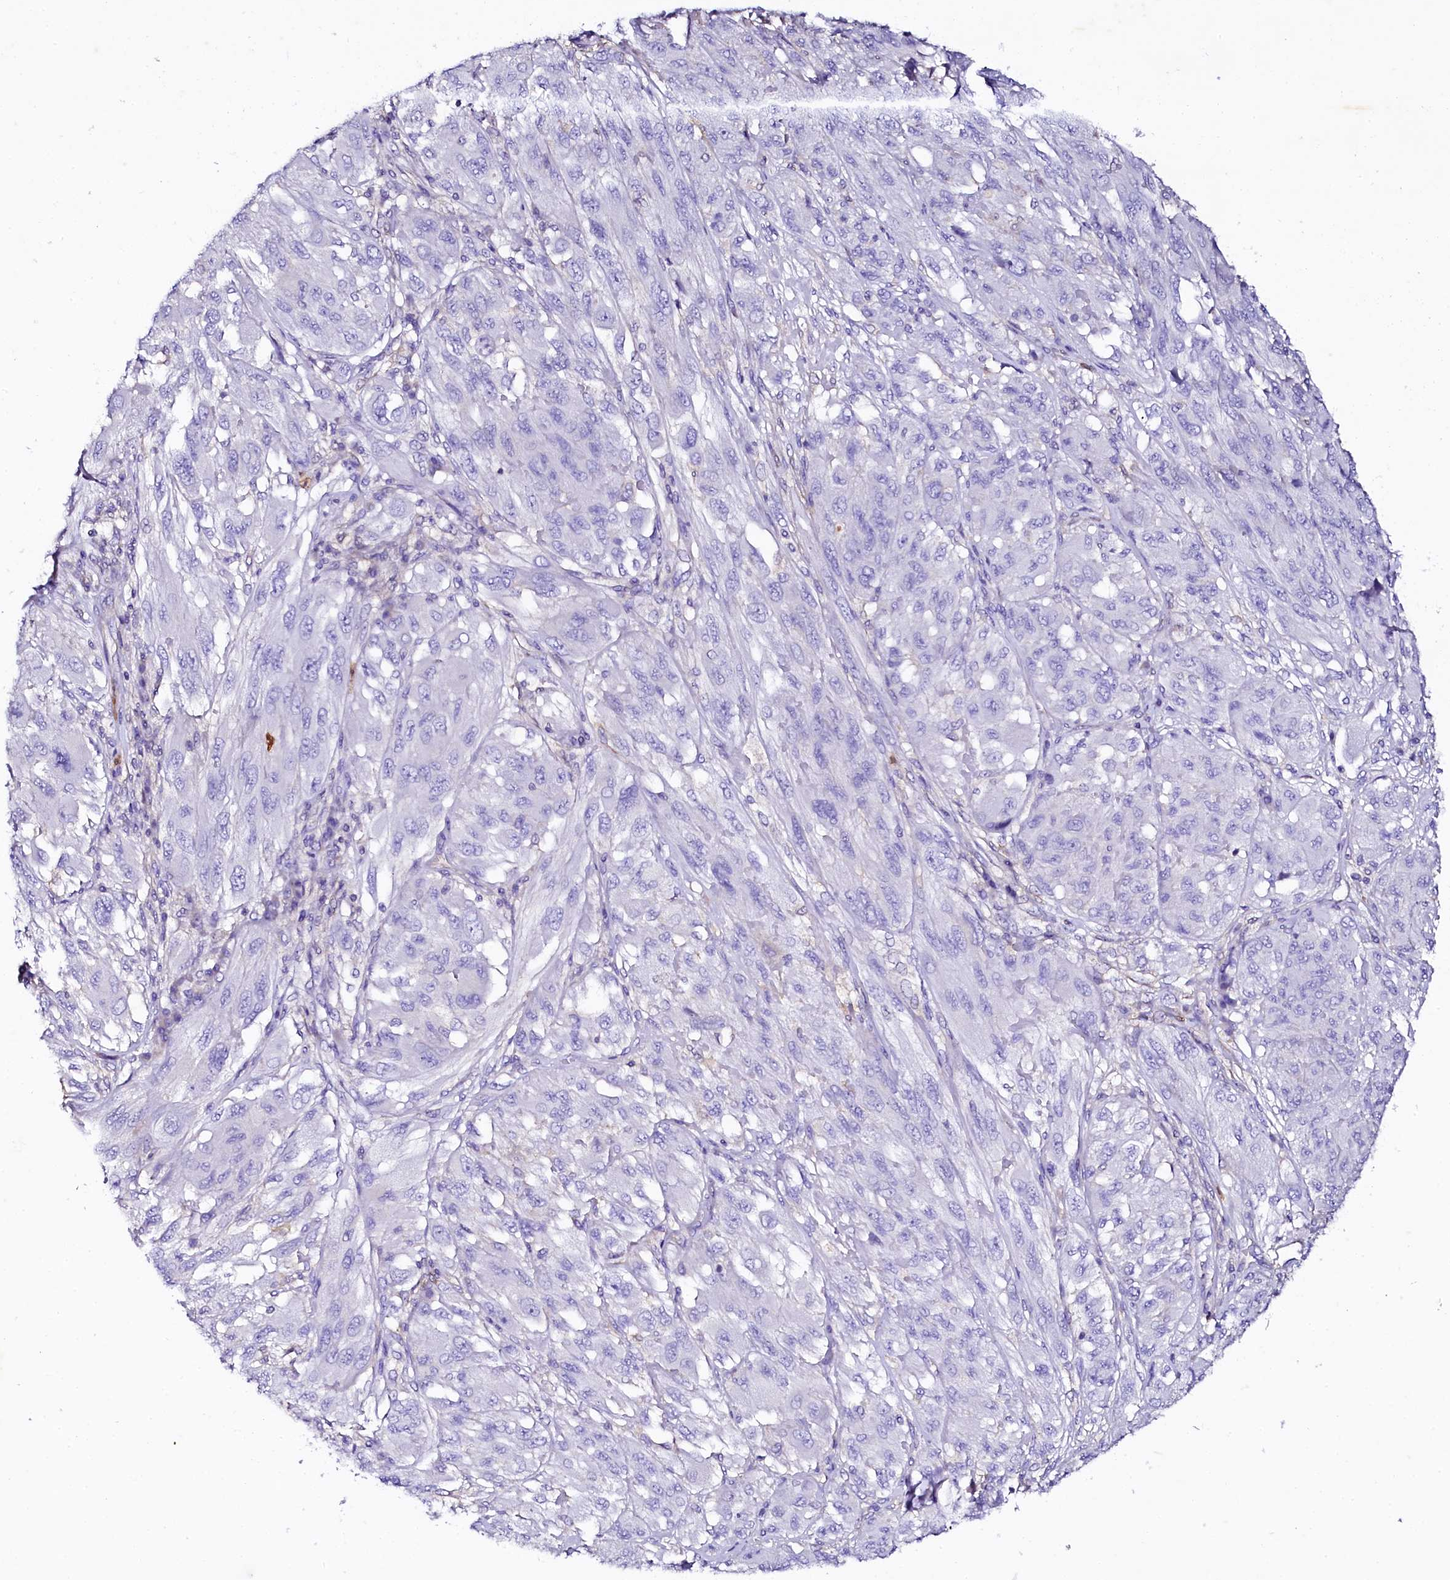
{"staining": {"intensity": "negative", "quantity": "none", "location": "none"}, "tissue": "melanoma", "cell_type": "Tumor cells", "image_type": "cancer", "snomed": [{"axis": "morphology", "description": "Malignant melanoma, NOS"}, {"axis": "topography", "description": "Skin"}], "caption": "Tumor cells show no significant positivity in melanoma.", "gene": "NAA16", "patient": {"sex": "female", "age": 91}}